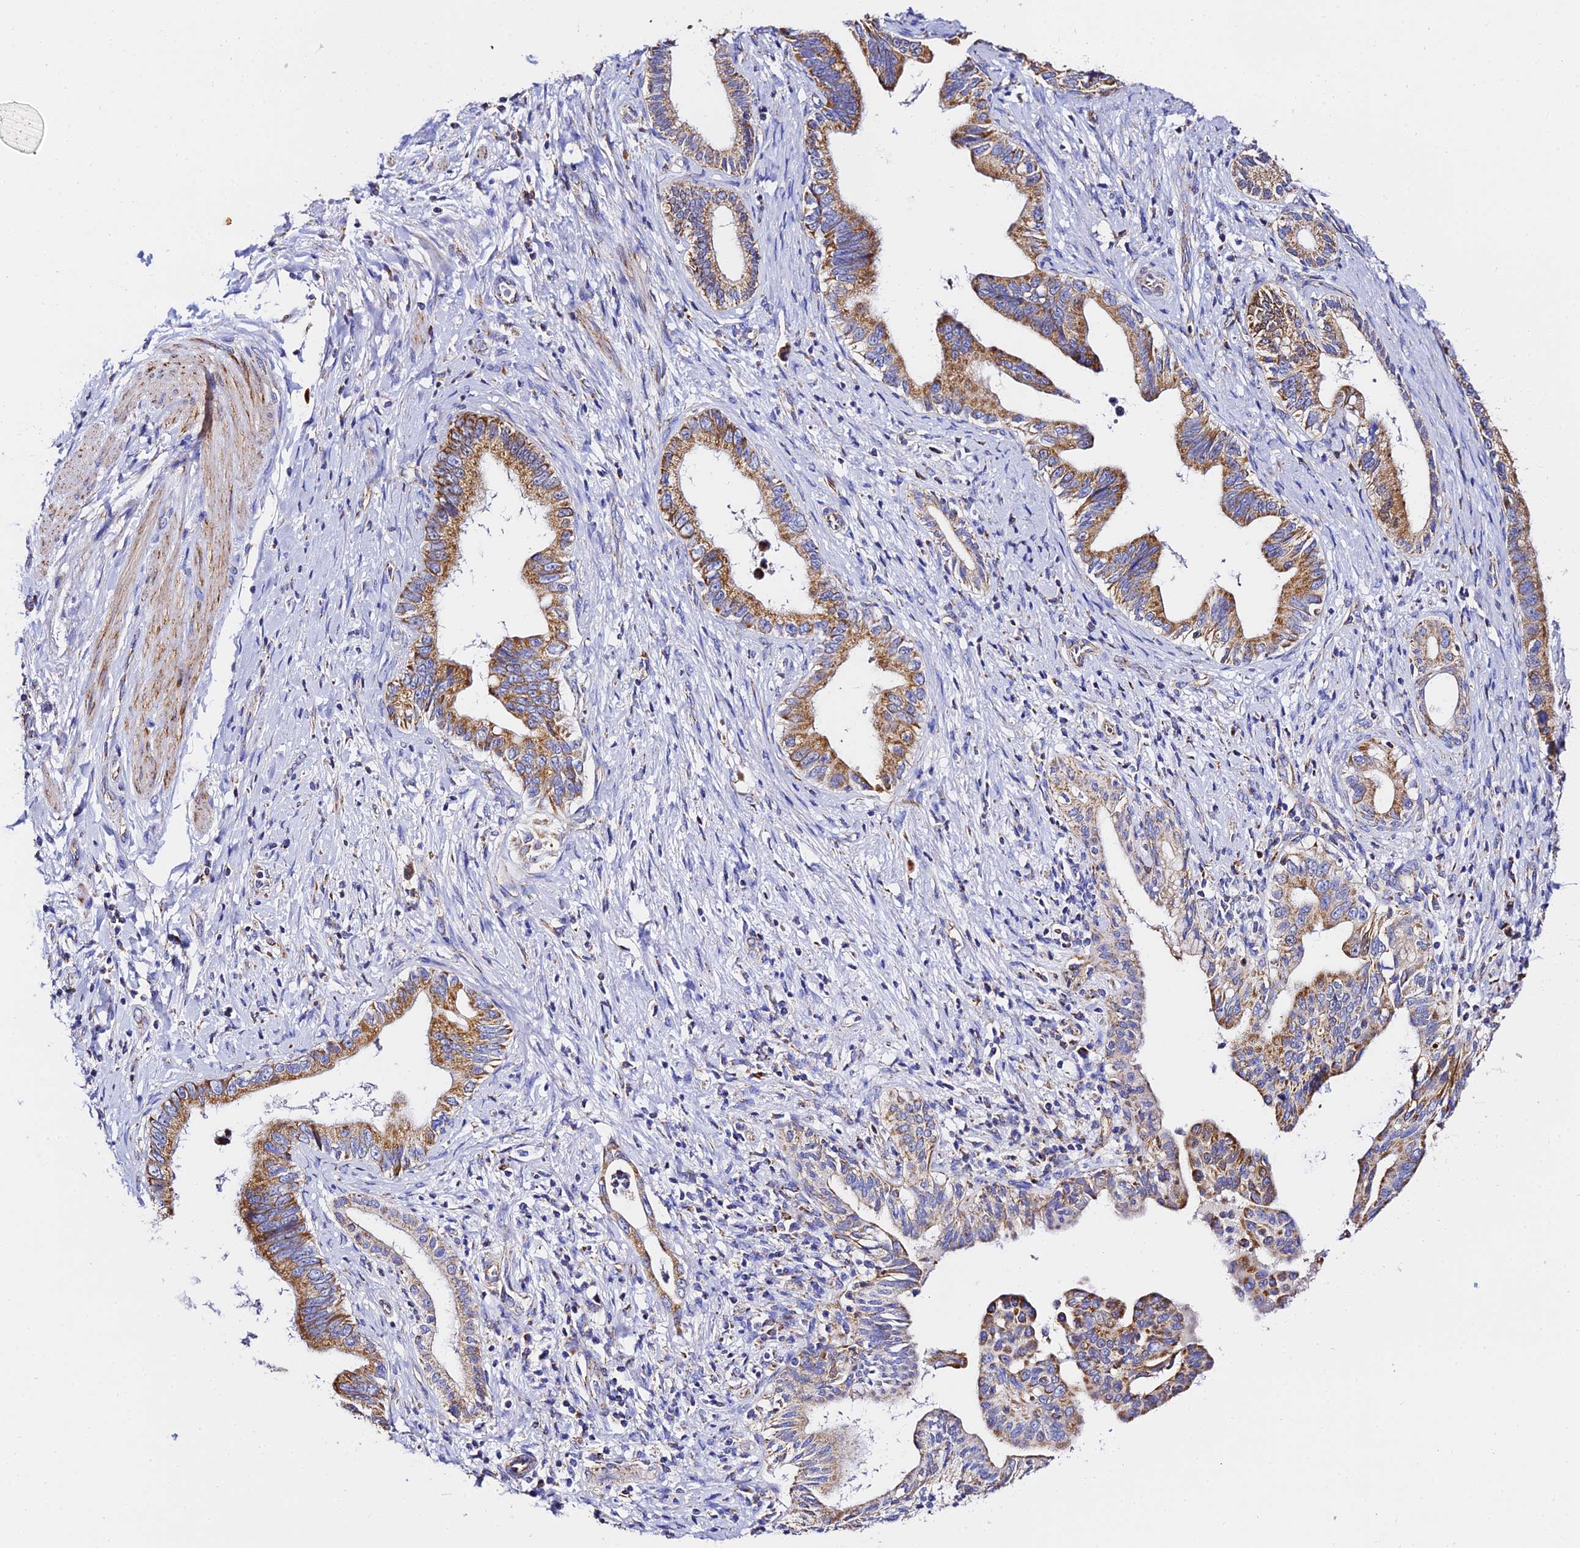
{"staining": {"intensity": "moderate", "quantity": ">75%", "location": "cytoplasmic/membranous"}, "tissue": "pancreatic cancer", "cell_type": "Tumor cells", "image_type": "cancer", "snomed": [{"axis": "morphology", "description": "Adenocarcinoma, NOS"}, {"axis": "topography", "description": "Pancreas"}], "caption": "Immunohistochemistry (IHC) (DAB) staining of pancreatic cancer (adenocarcinoma) displays moderate cytoplasmic/membranous protein staining in approximately >75% of tumor cells. (DAB (3,3'-diaminobenzidine) IHC with brightfield microscopy, high magnification).", "gene": "ZNF573", "patient": {"sex": "female", "age": 55}}